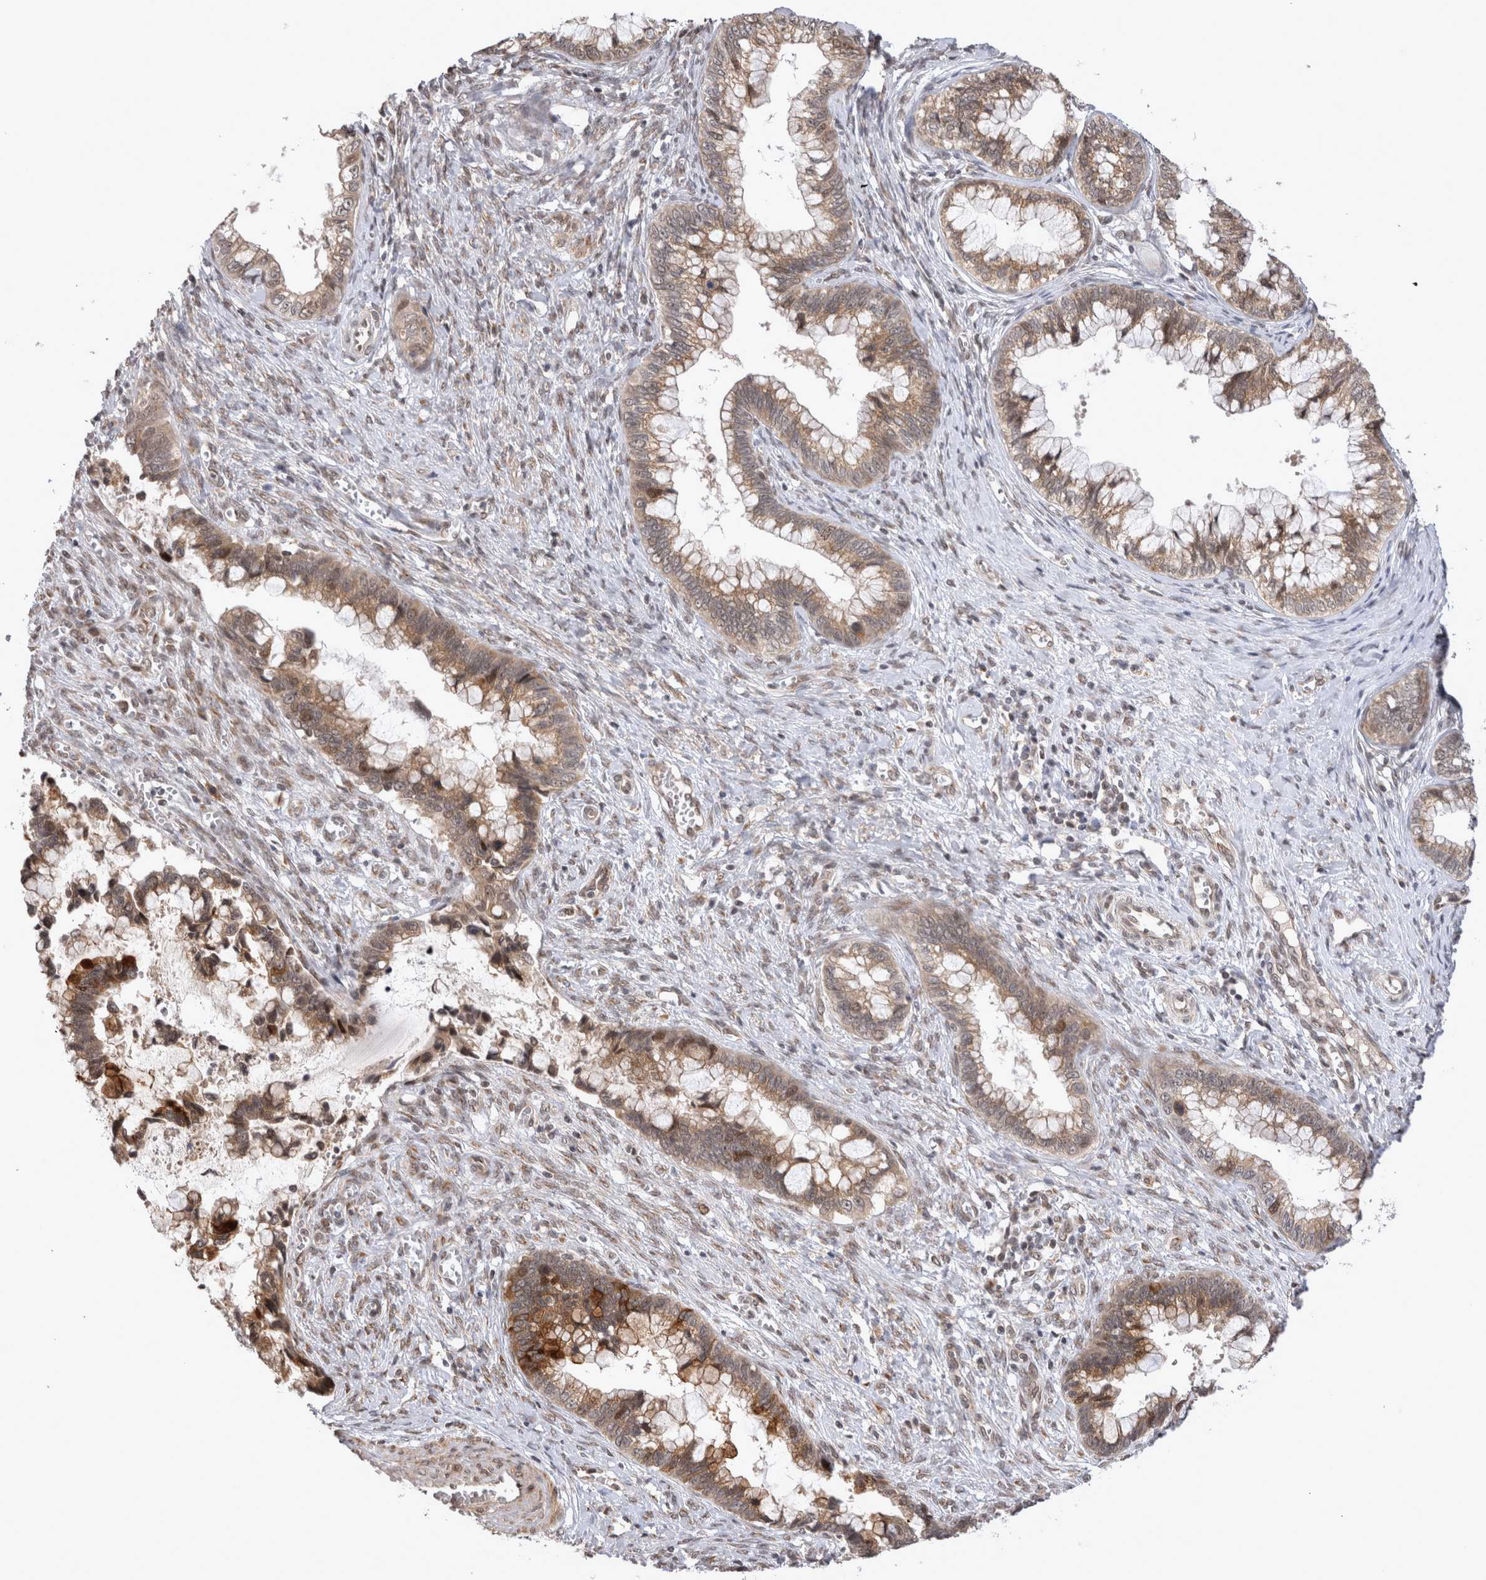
{"staining": {"intensity": "moderate", "quantity": ">75%", "location": "cytoplasmic/membranous,nuclear"}, "tissue": "cervical cancer", "cell_type": "Tumor cells", "image_type": "cancer", "snomed": [{"axis": "morphology", "description": "Adenocarcinoma, NOS"}, {"axis": "topography", "description": "Cervix"}], "caption": "Adenocarcinoma (cervical) was stained to show a protein in brown. There is medium levels of moderate cytoplasmic/membranous and nuclear positivity in about >75% of tumor cells.", "gene": "TMEM65", "patient": {"sex": "female", "age": 44}}